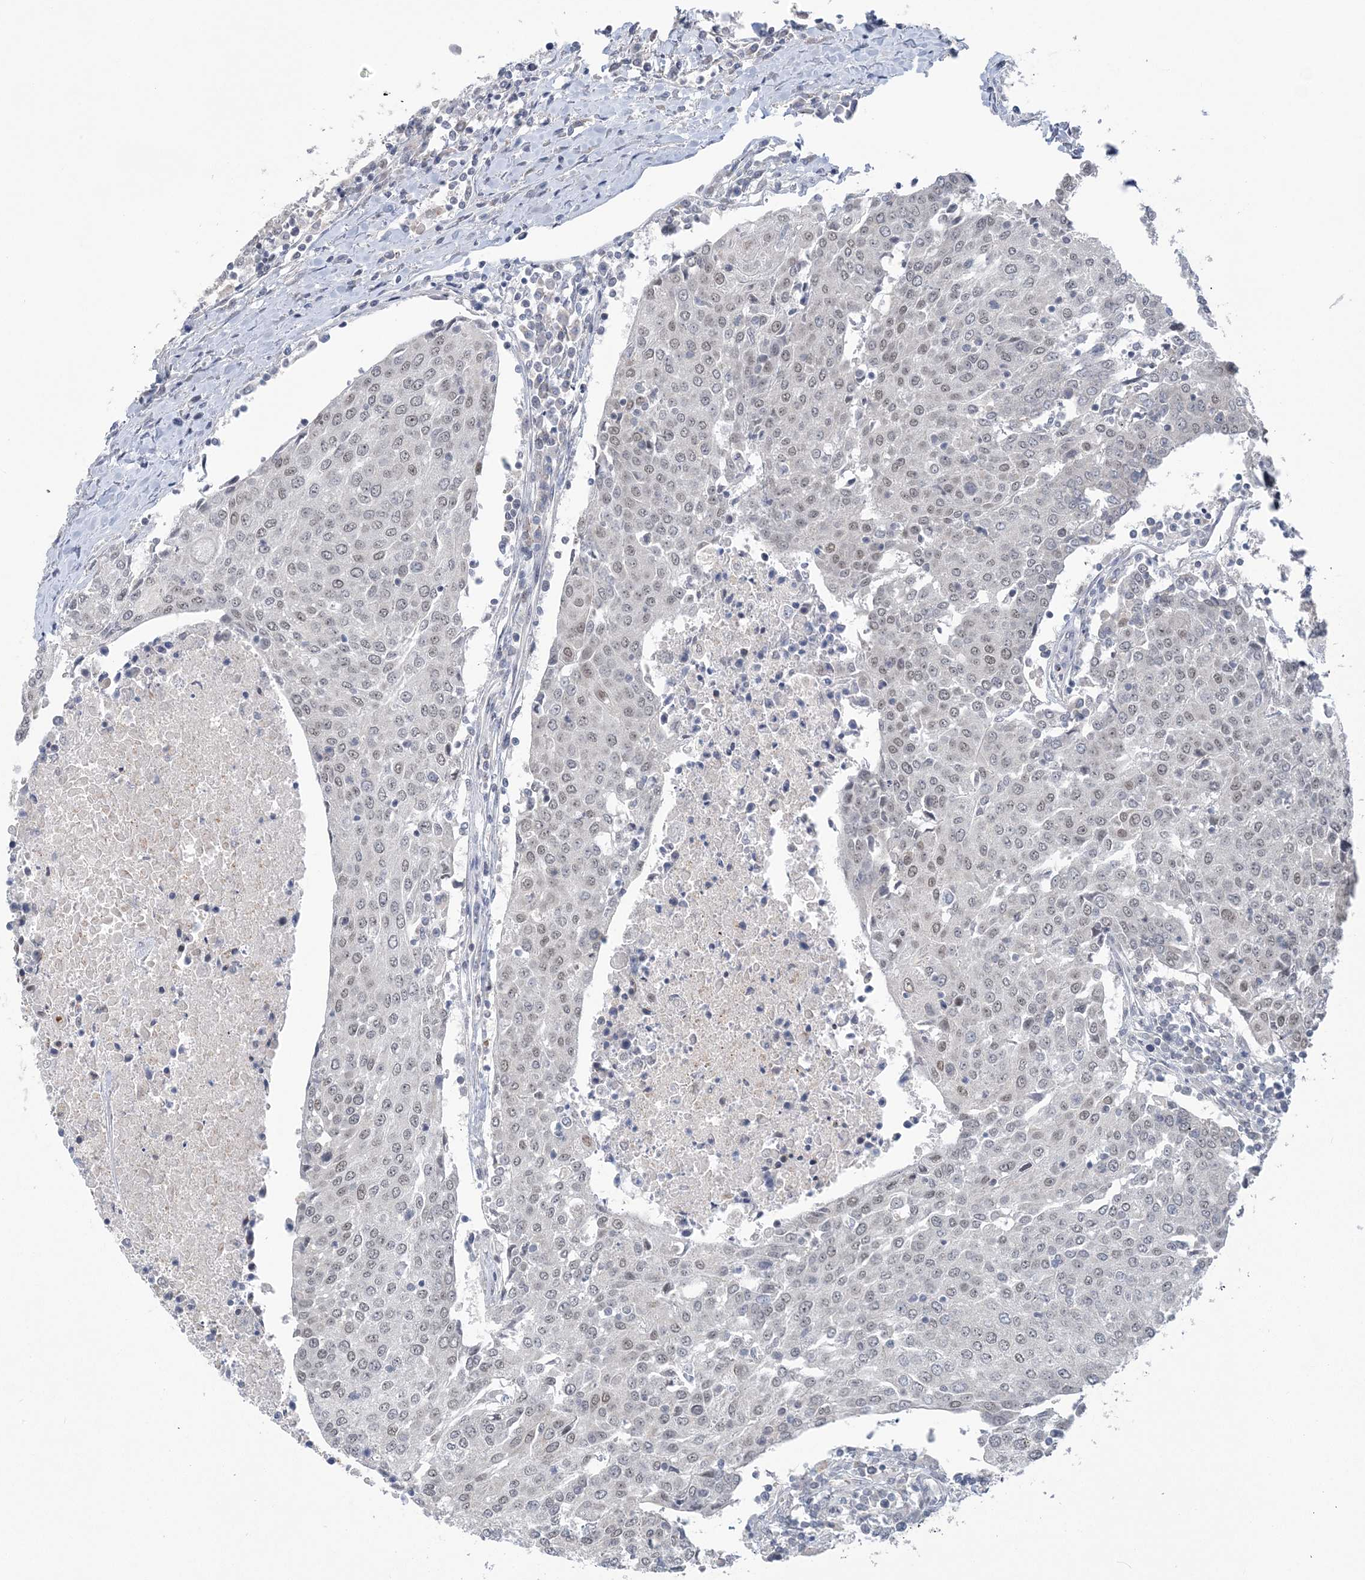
{"staining": {"intensity": "weak", "quantity": "<25%", "location": "nuclear"}, "tissue": "urothelial cancer", "cell_type": "Tumor cells", "image_type": "cancer", "snomed": [{"axis": "morphology", "description": "Urothelial carcinoma, High grade"}, {"axis": "topography", "description": "Urinary bladder"}], "caption": "Tumor cells show no significant protein positivity in urothelial cancer.", "gene": "ZBTB7A", "patient": {"sex": "female", "age": 85}}